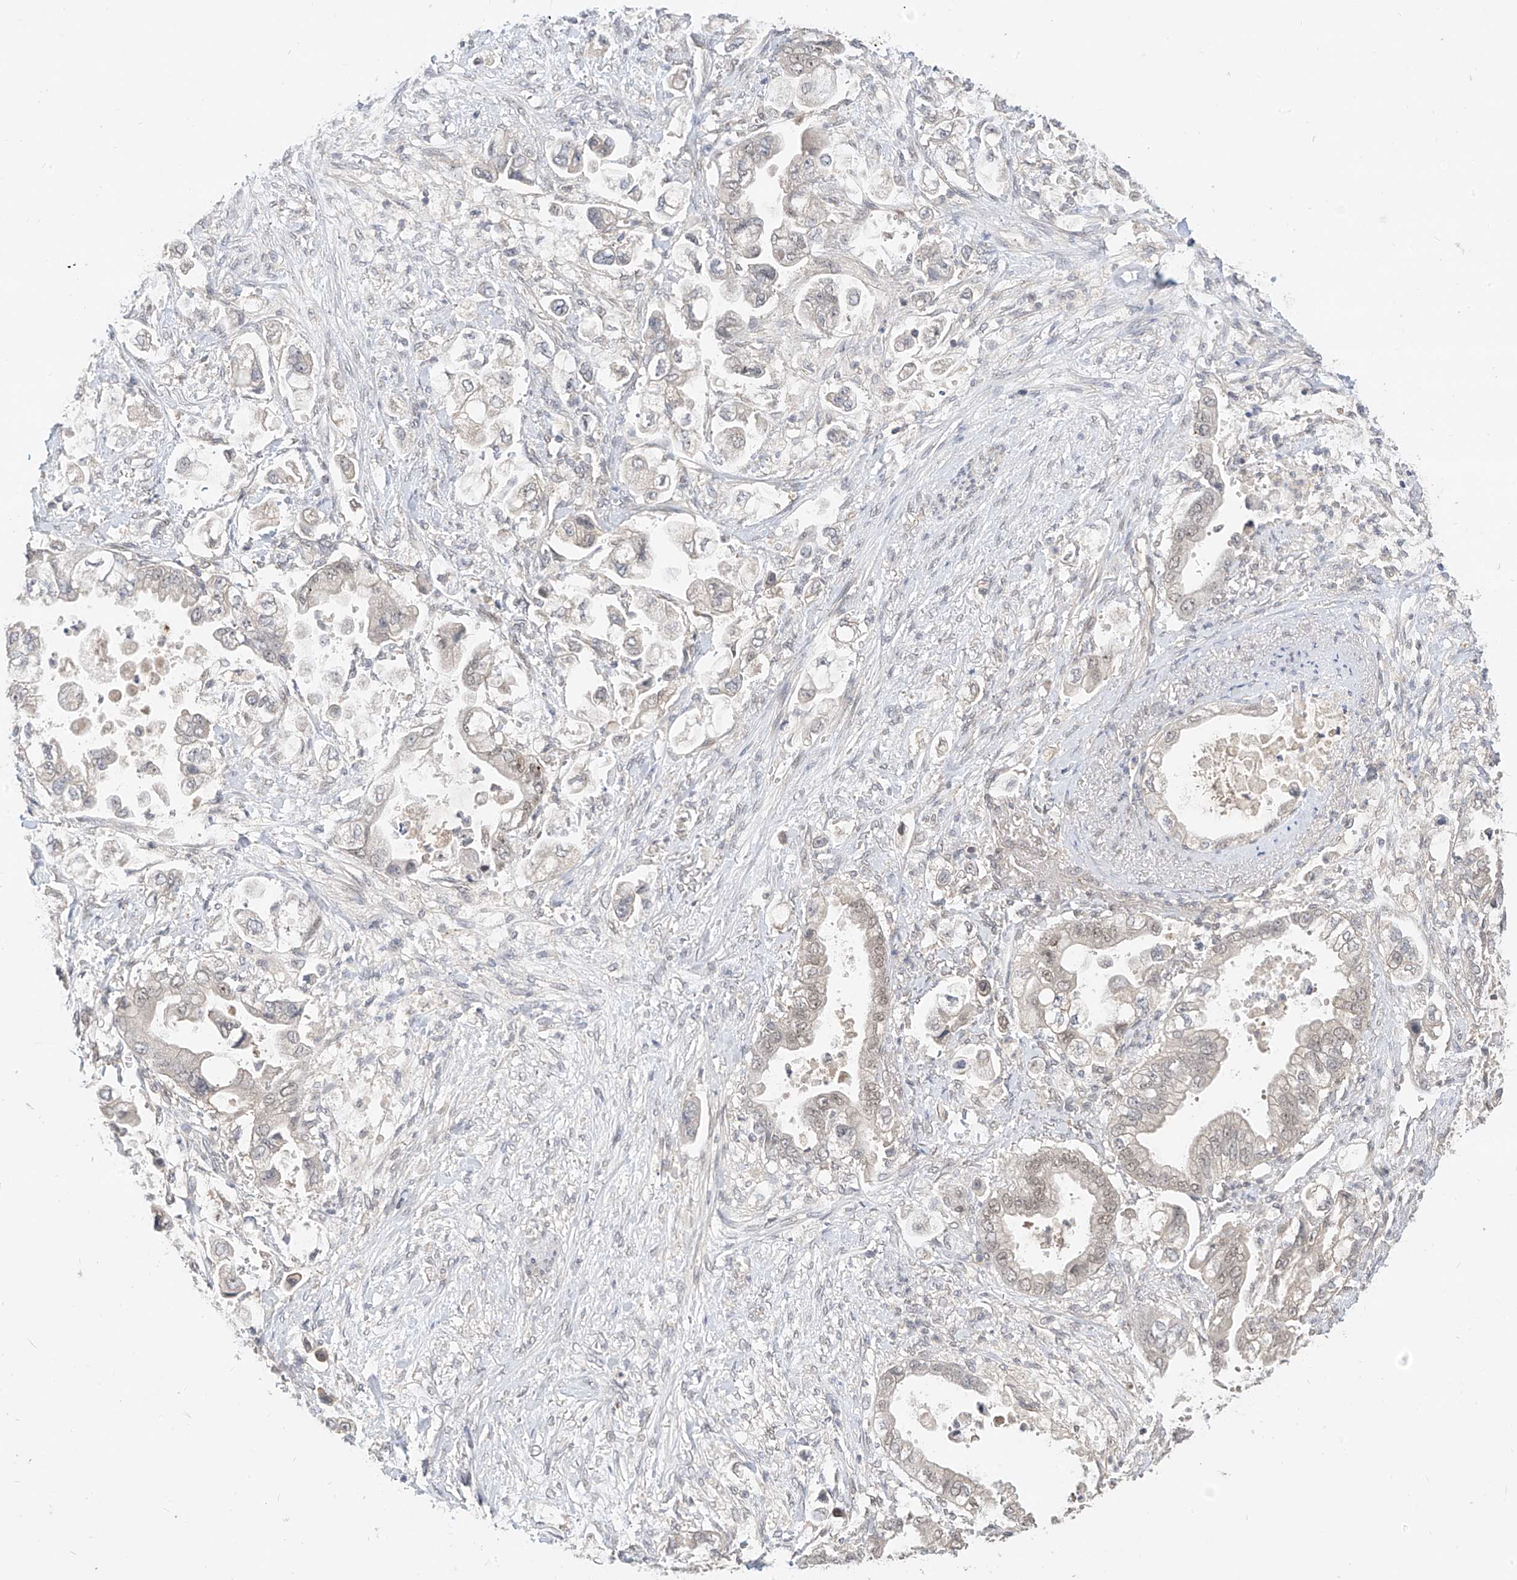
{"staining": {"intensity": "negative", "quantity": "none", "location": "none"}, "tissue": "stomach cancer", "cell_type": "Tumor cells", "image_type": "cancer", "snomed": [{"axis": "morphology", "description": "Adenocarcinoma, NOS"}, {"axis": "topography", "description": "Stomach"}], "caption": "A histopathology image of adenocarcinoma (stomach) stained for a protein exhibits no brown staining in tumor cells.", "gene": "MRTFA", "patient": {"sex": "male", "age": 62}}